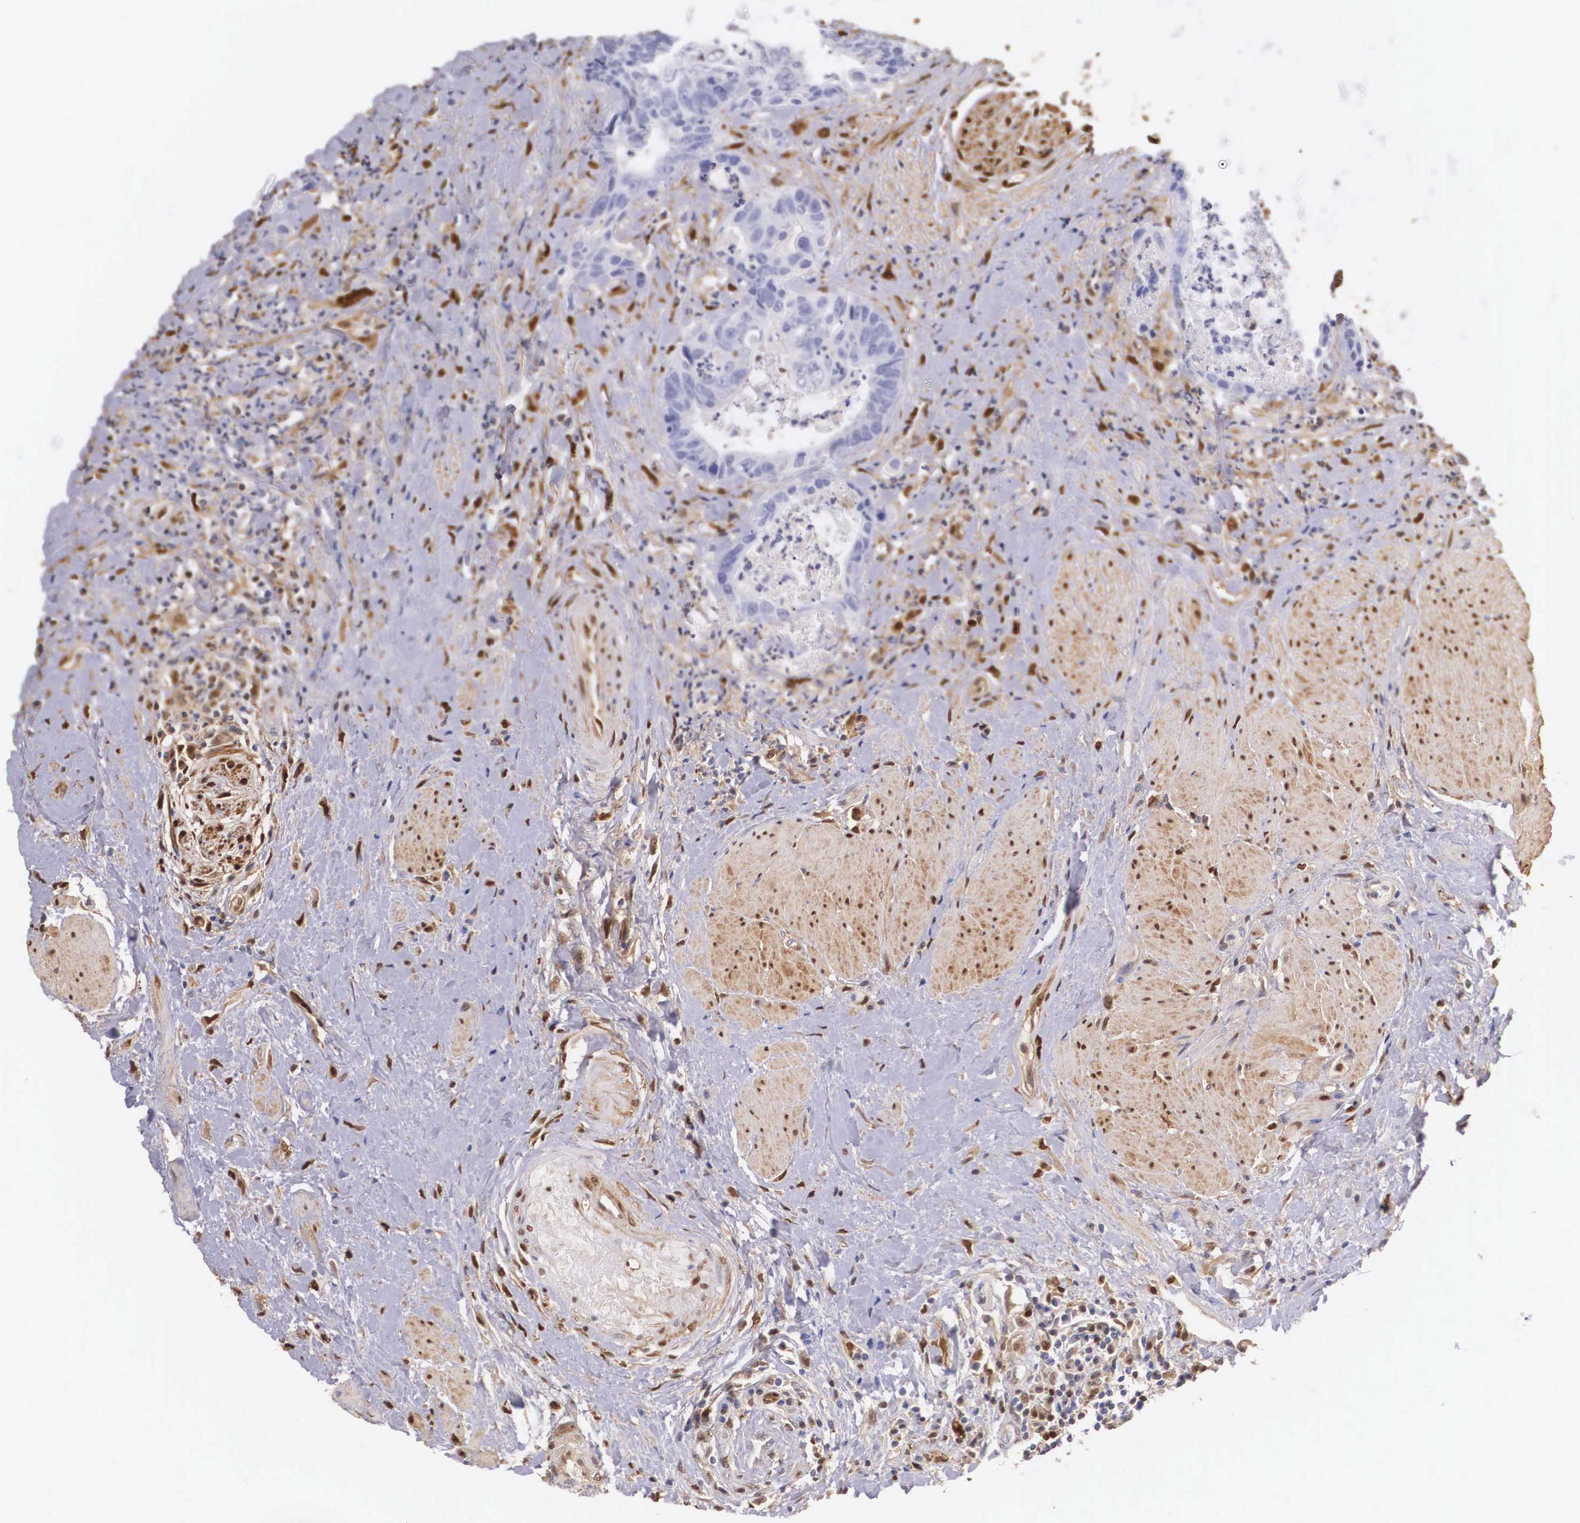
{"staining": {"intensity": "negative", "quantity": "none", "location": "none"}, "tissue": "colorectal cancer", "cell_type": "Tumor cells", "image_type": "cancer", "snomed": [{"axis": "morphology", "description": "Adenocarcinoma, NOS"}, {"axis": "topography", "description": "Rectum"}], "caption": "High magnification brightfield microscopy of colorectal cancer (adenocarcinoma) stained with DAB (3,3'-diaminobenzidine) (brown) and counterstained with hematoxylin (blue): tumor cells show no significant expression.", "gene": "LGALS1", "patient": {"sex": "female", "age": 65}}